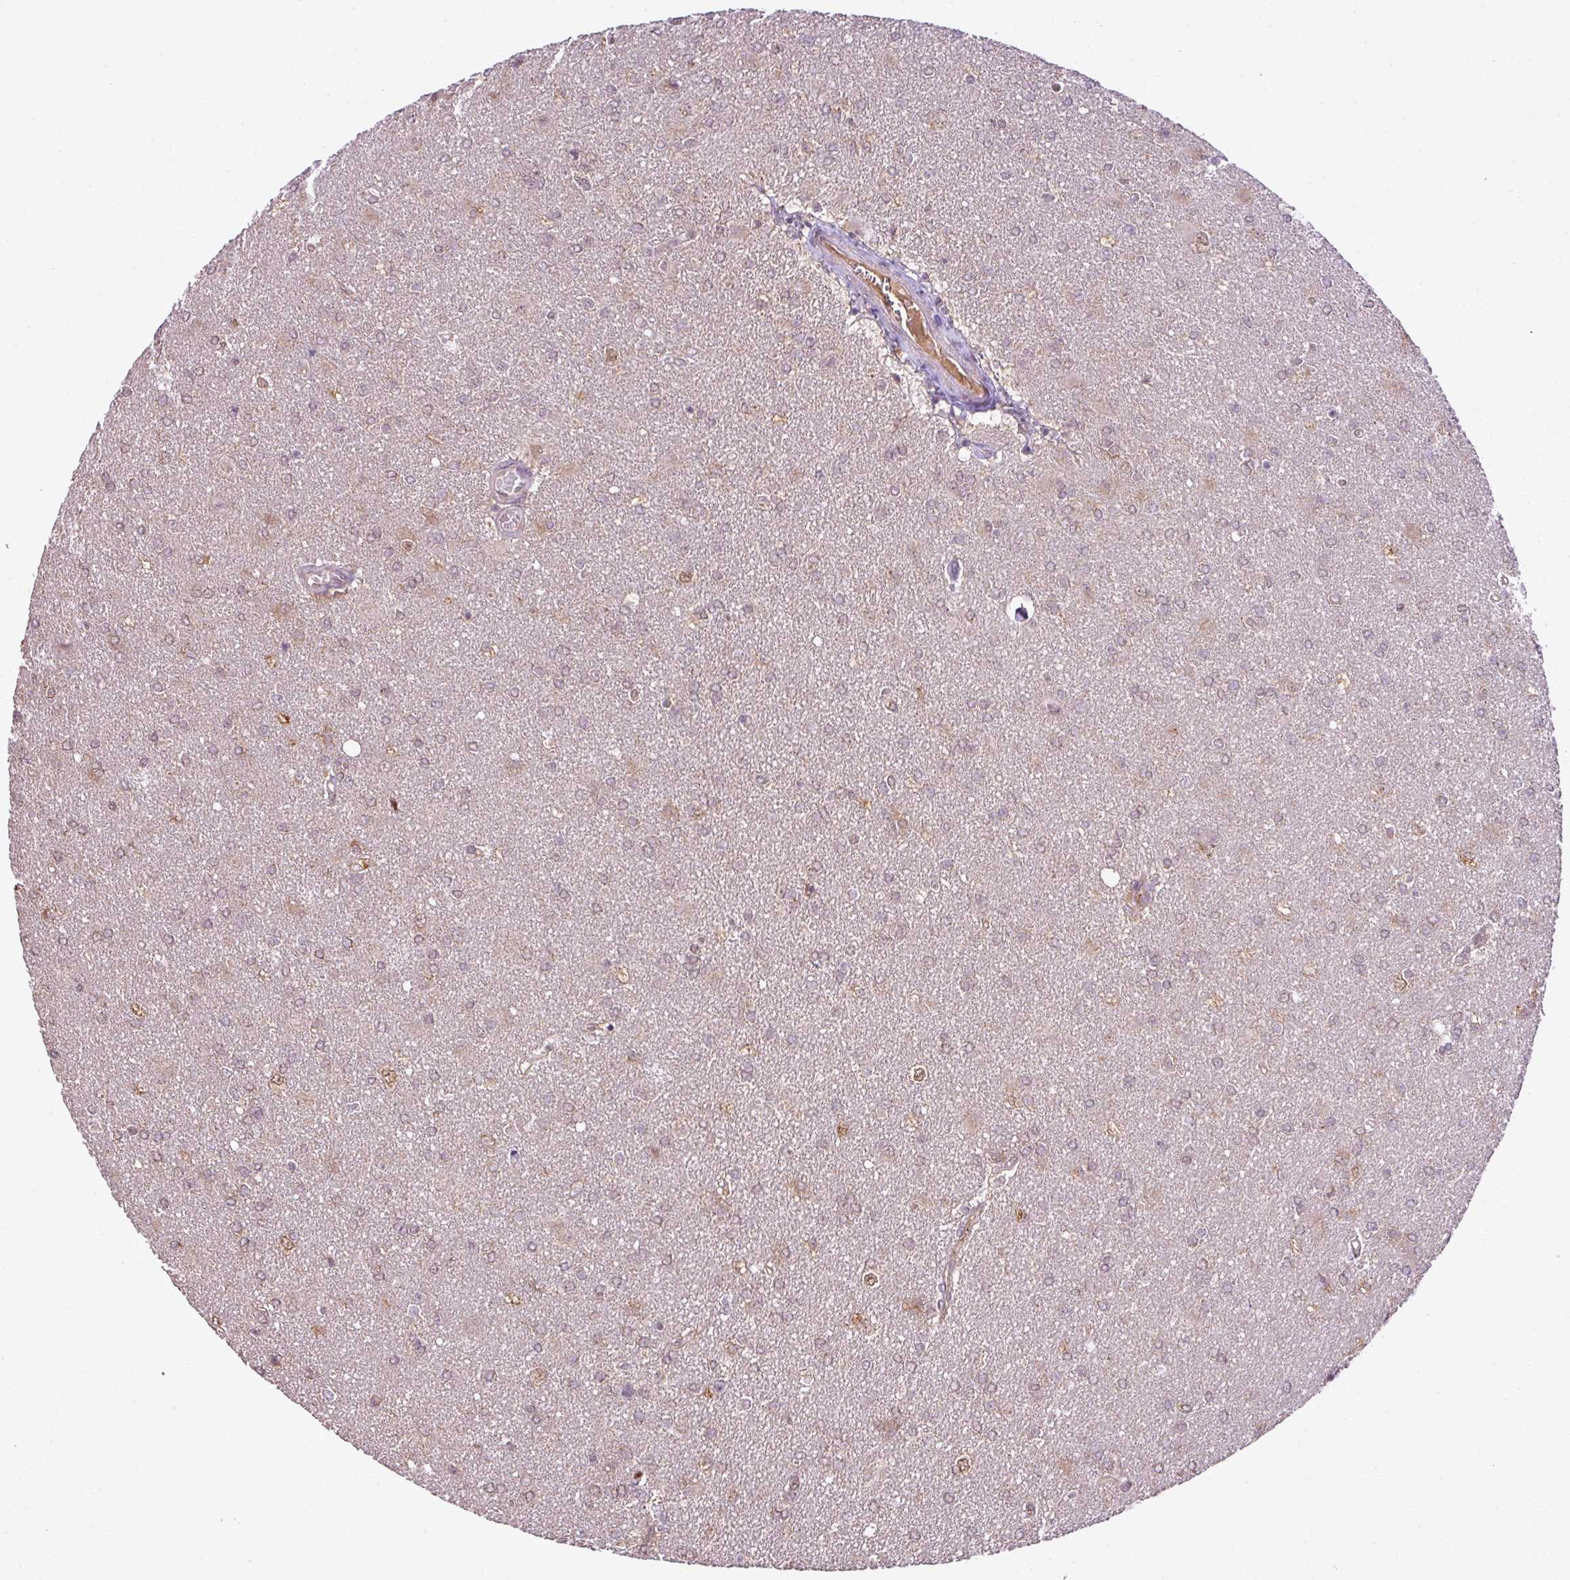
{"staining": {"intensity": "moderate", "quantity": "<25%", "location": "cytoplasmic/membranous"}, "tissue": "glioma", "cell_type": "Tumor cells", "image_type": "cancer", "snomed": [{"axis": "morphology", "description": "Glioma, malignant, High grade"}, {"axis": "topography", "description": "Brain"}], "caption": "This image exhibits IHC staining of glioma, with low moderate cytoplasmic/membranous staining in about <25% of tumor cells.", "gene": "DNAAF4", "patient": {"sex": "male", "age": 67}}